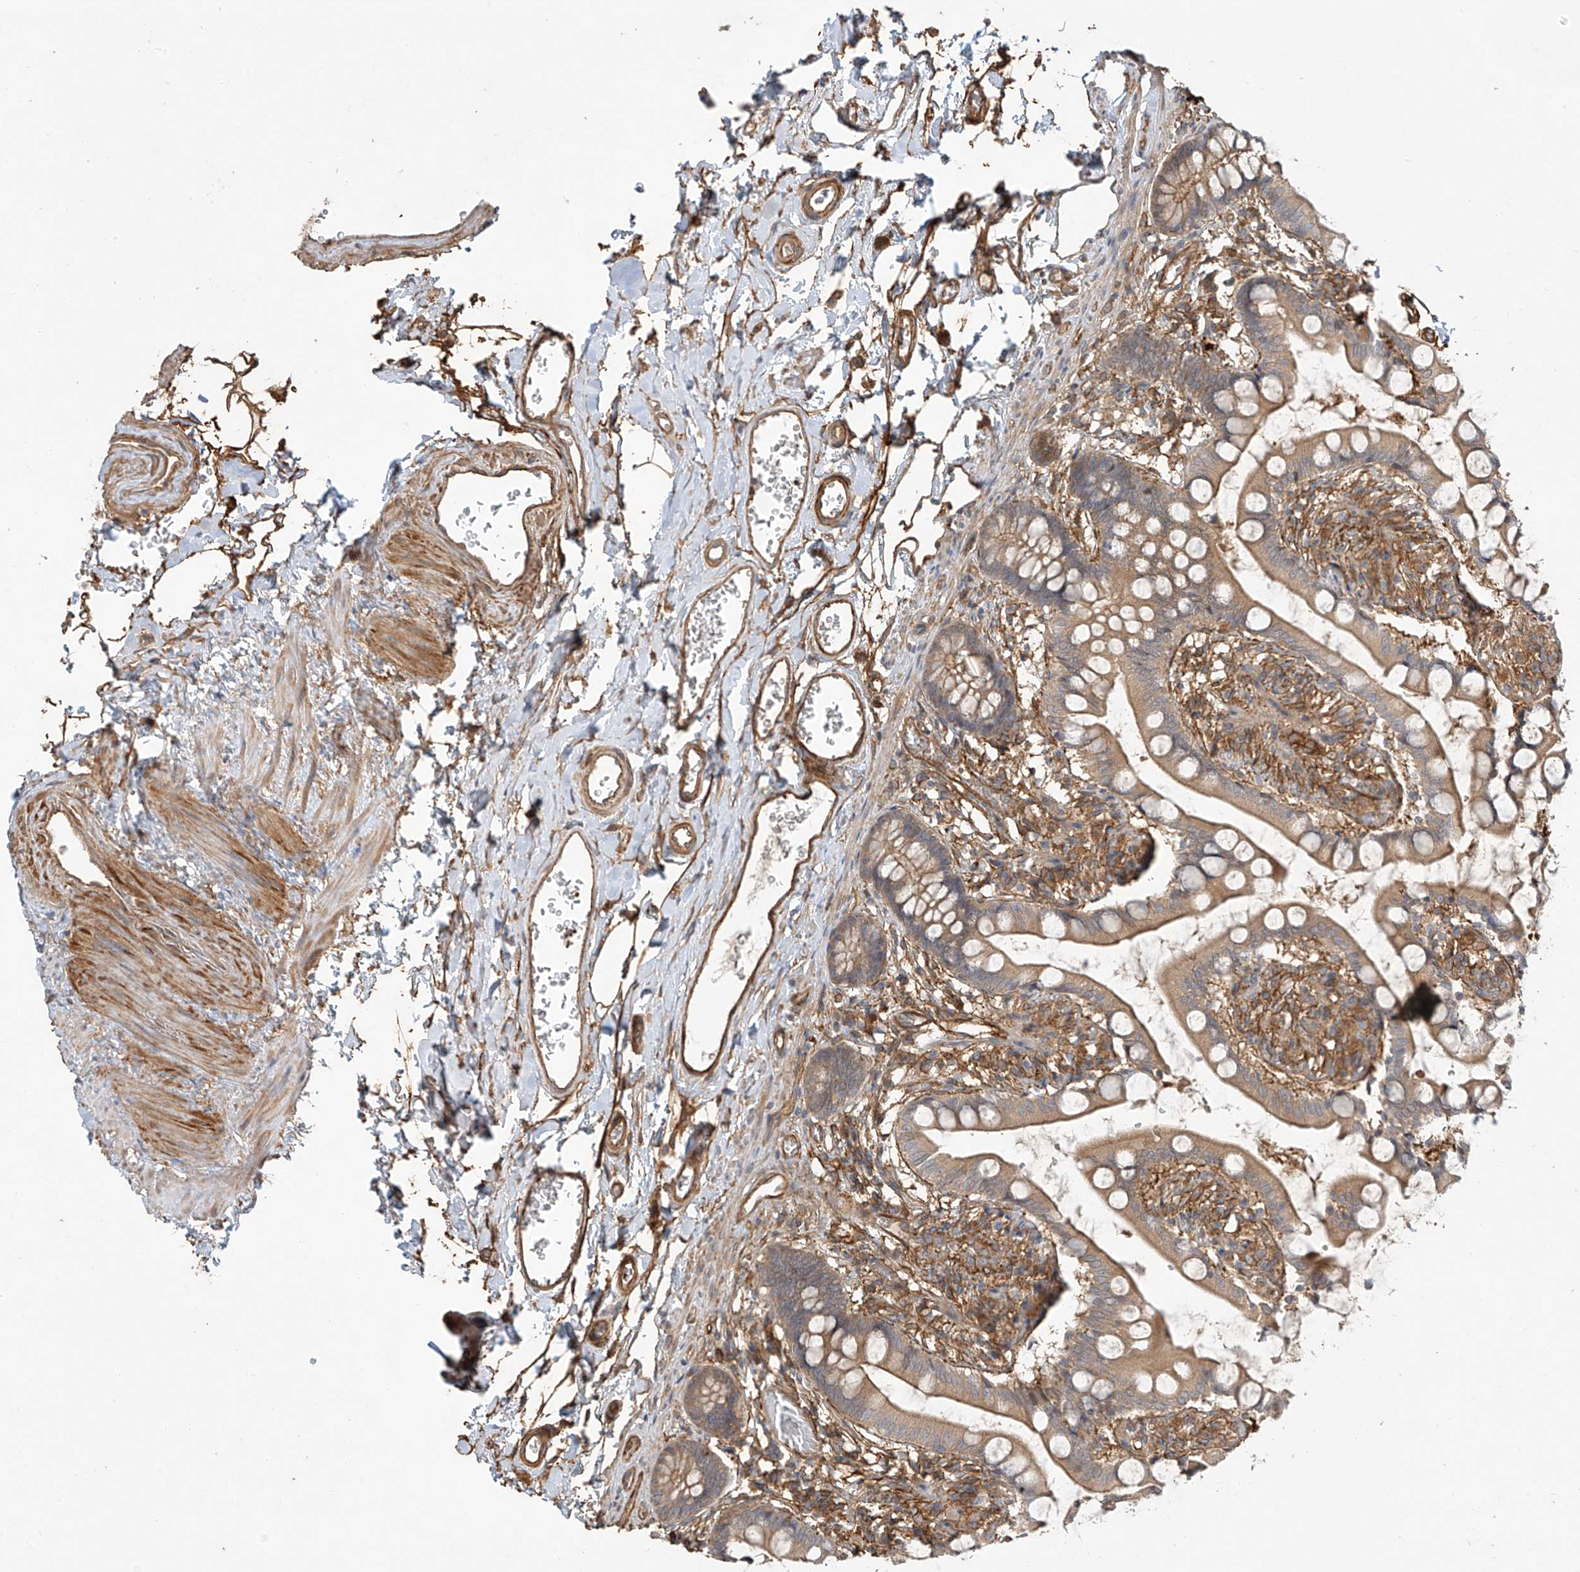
{"staining": {"intensity": "moderate", "quantity": ">75%", "location": "cytoplasmic/membranous"}, "tissue": "small intestine", "cell_type": "Glandular cells", "image_type": "normal", "snomed": [{"axis": "morphology", "description": "Normal tissue, NOS"}, {"axis": "topography", "description": "Small intestine"}], "caption": "Small intestine stained with DAB (3,3'-diaminobenzidine) immunohistochemistry (IHC) shows medium levels of moderate cytoplasmic/membranous positivity in about >75% of glandular cells.", "gene": "CSMD3", "patient": {"sex": "male", "age": 52}}